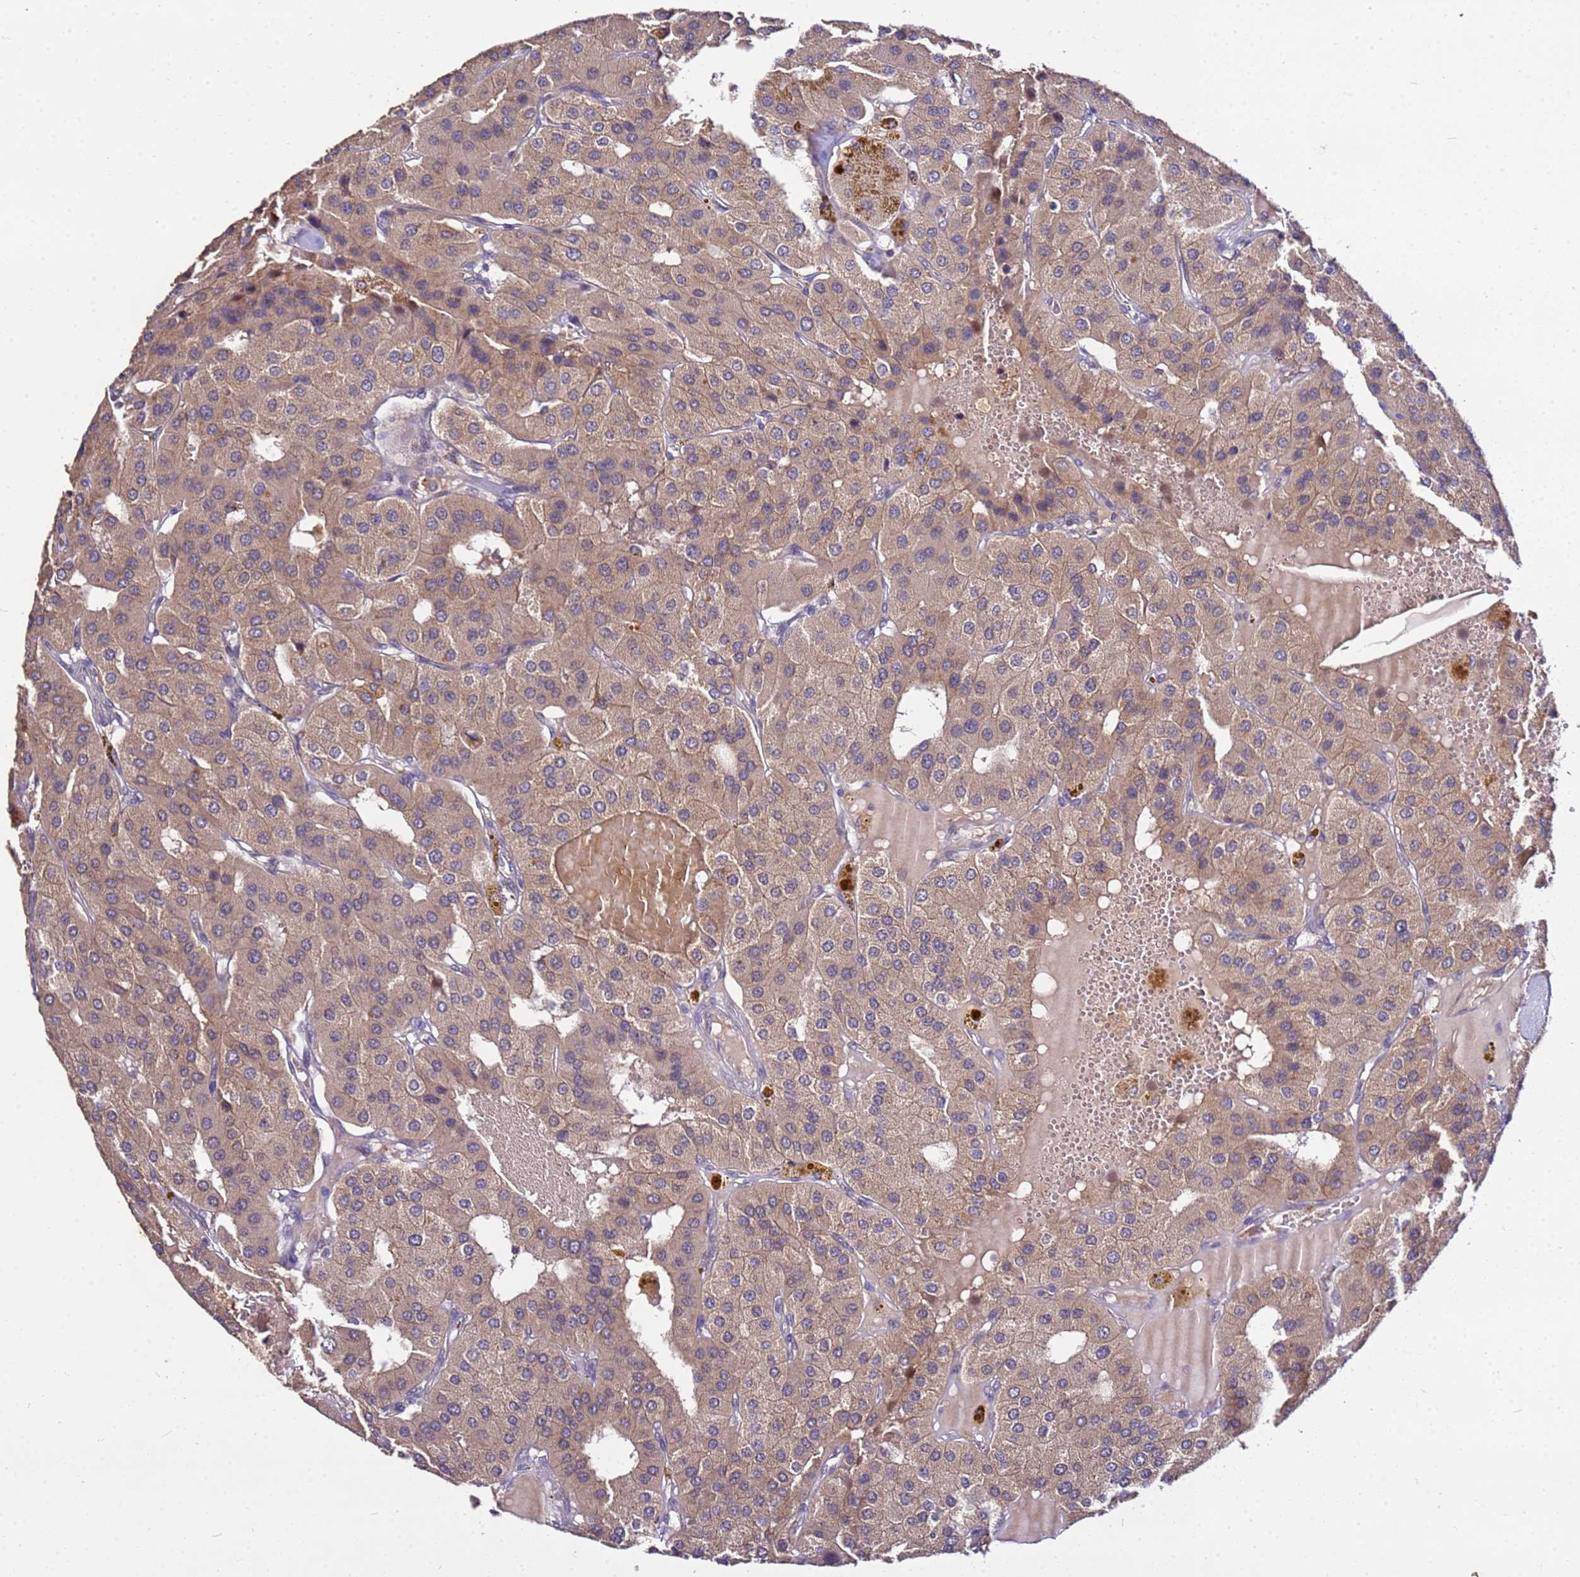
{"staining": {"intensity": "weak", "quantity": ">75%", "location": "cytoplasmic/membranous"}, "tissue": "parathyroid gland", "cell_type": "Glandular cells", "image_type": "normal", "snomed": [{"axis": "morphology", "description": "Normal tissue, NOS"}, {"axis": "morphology", "description": "Adenoma, NOS"}, {"axis": "topography", "description": "Parathyroid gland"}], "caption": "A brown stain labels weak cytoplasmic/membranous expression of a protein in glandular cells of benign human parathyroid gland.", "gene": "GSPT2", "patient": {"sex": "female", "age": 86}}